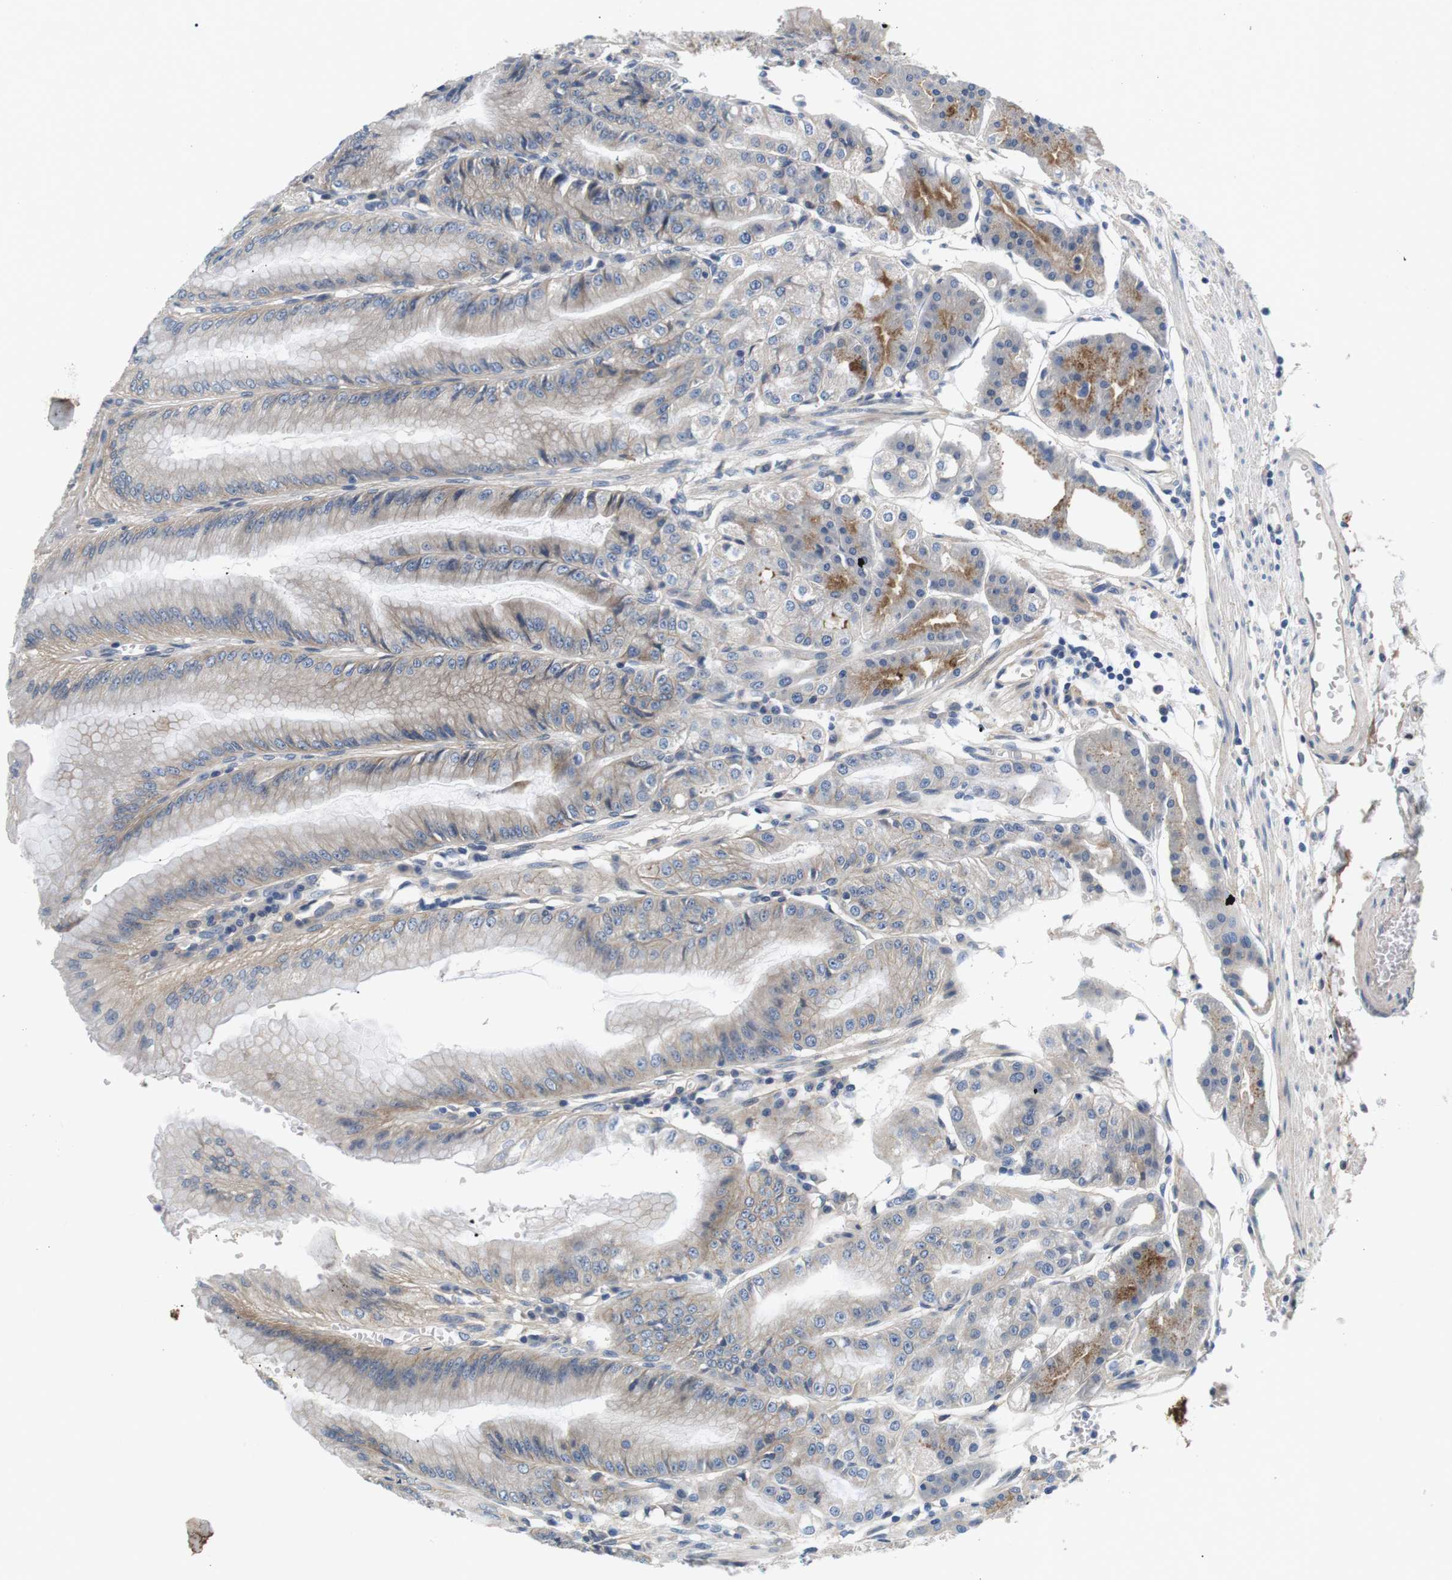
{"staining": {"intensity": "moderate", "quantity": "<25%", "location": "cytoplasmic/membranous"}, "tissue": "stomach", "cell_type": "Glandular cells", "image_type": "normal", "snomed": [{"axis": "morphology", "description": "Normal tissue, NOS"}, {"axis": "topography", "description": "Stomach, lower"}], "caption": "IHC staining of normal stomach, which exhibits low levels of moderate cytoplasmic/membranous expression in about <25% of glandular cells indicating moderate cytoplasmic/membranous protein positivity. The staining was performed using DAB (brown) for protein detection and nuclei were counterstained in hematoxylin (blue).", "gene": "SLC30A1", "patient": {"sex": "male", "age": 71}}